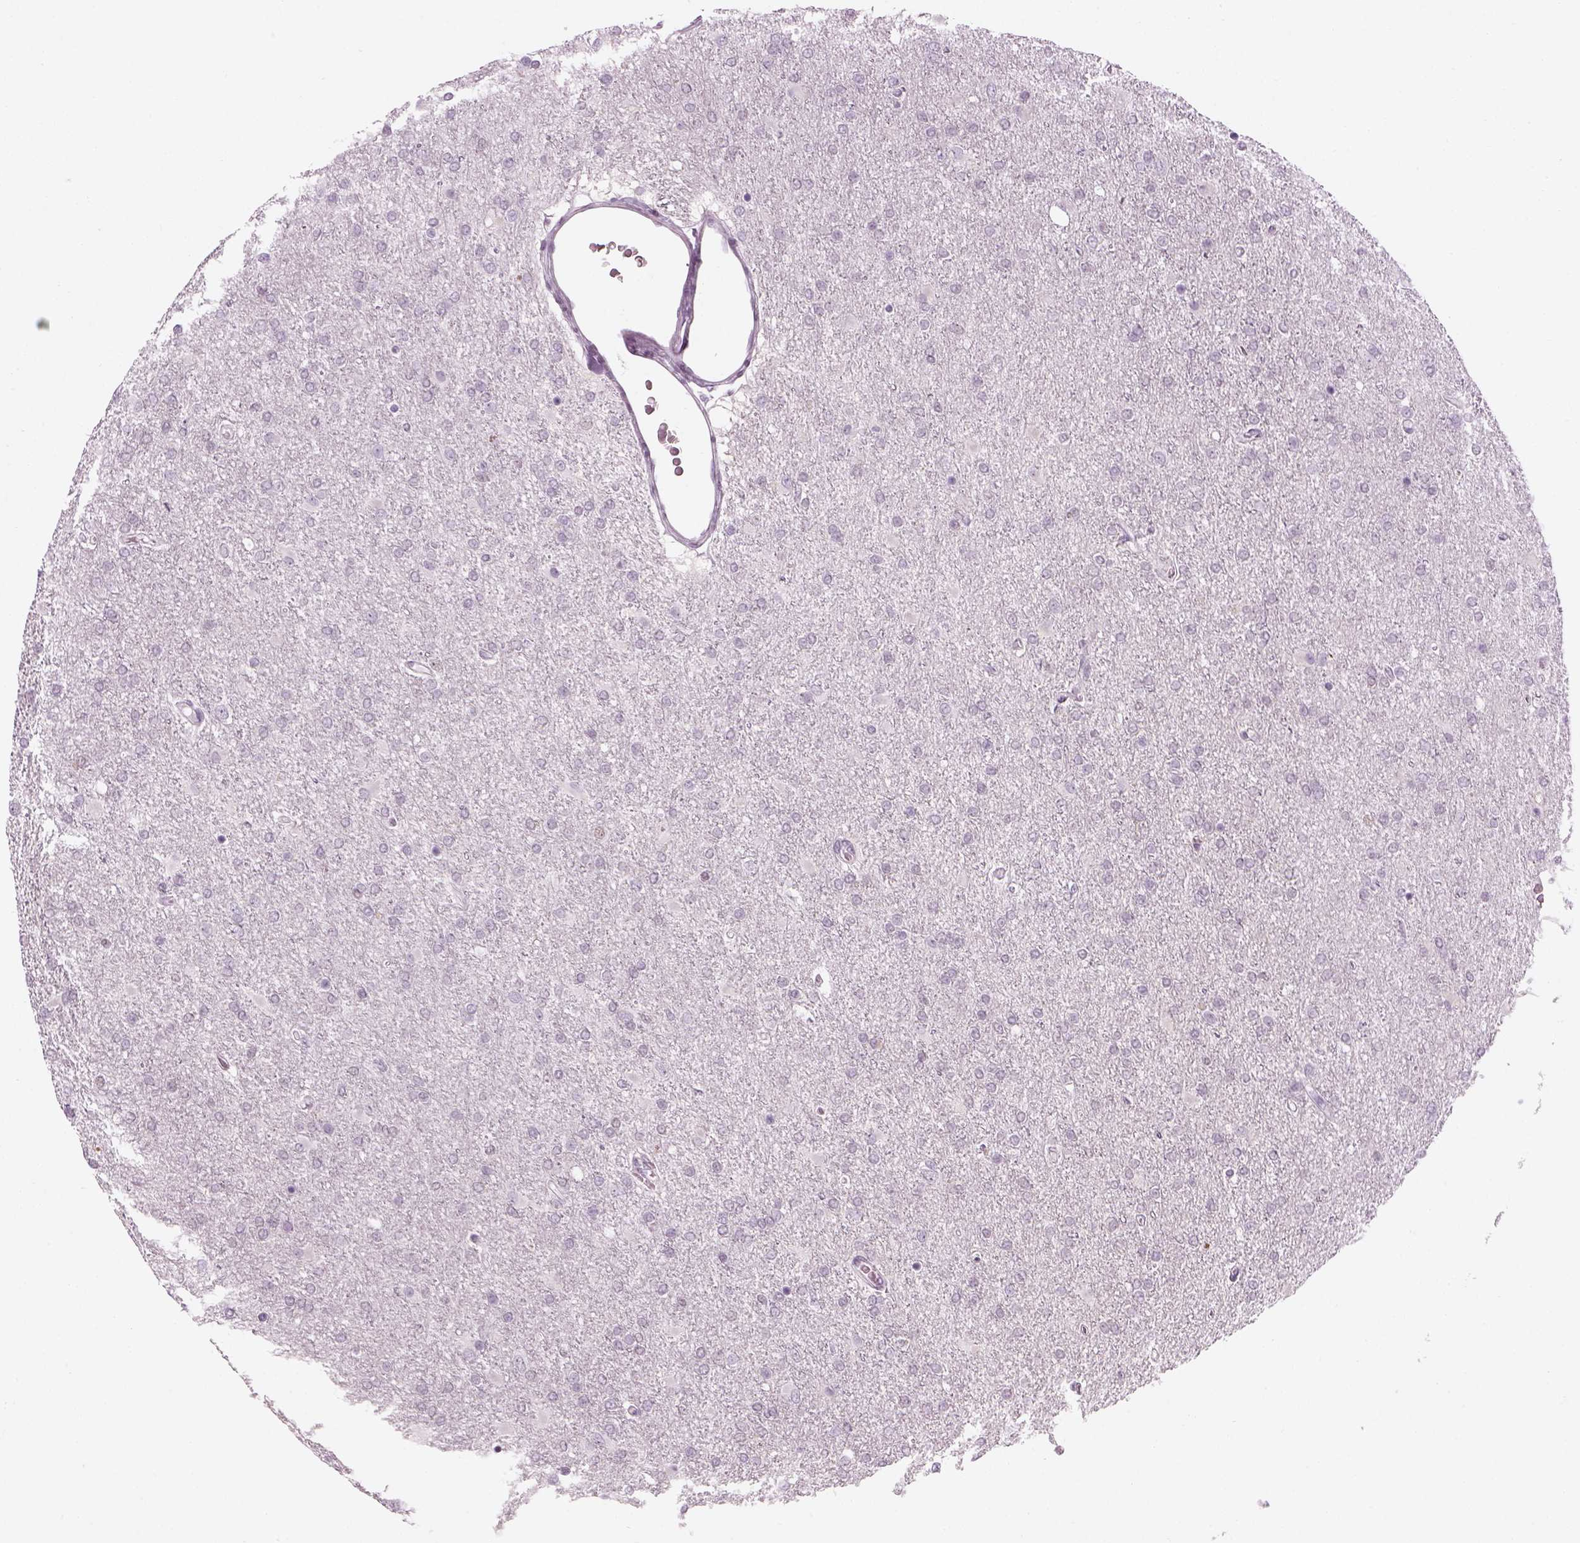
{"staining": {"intensity": "negative", "quantity": "none", "location": "none"}, "tissue": "glioma", "cell_type": "Tumor cells", "image_type": "cancer", "snomed": [{"axis": "morphology", "description": "Glioma, malignant, High grade"}, {"axis": "topography", "description": "Cerebral cortex"}], "caption": "A histopathology image of glioma stained for a protein reveals no brown staining in tumor cells.", "gene": "KCNG2", "patient": {"sex": "male", "age": 70}}